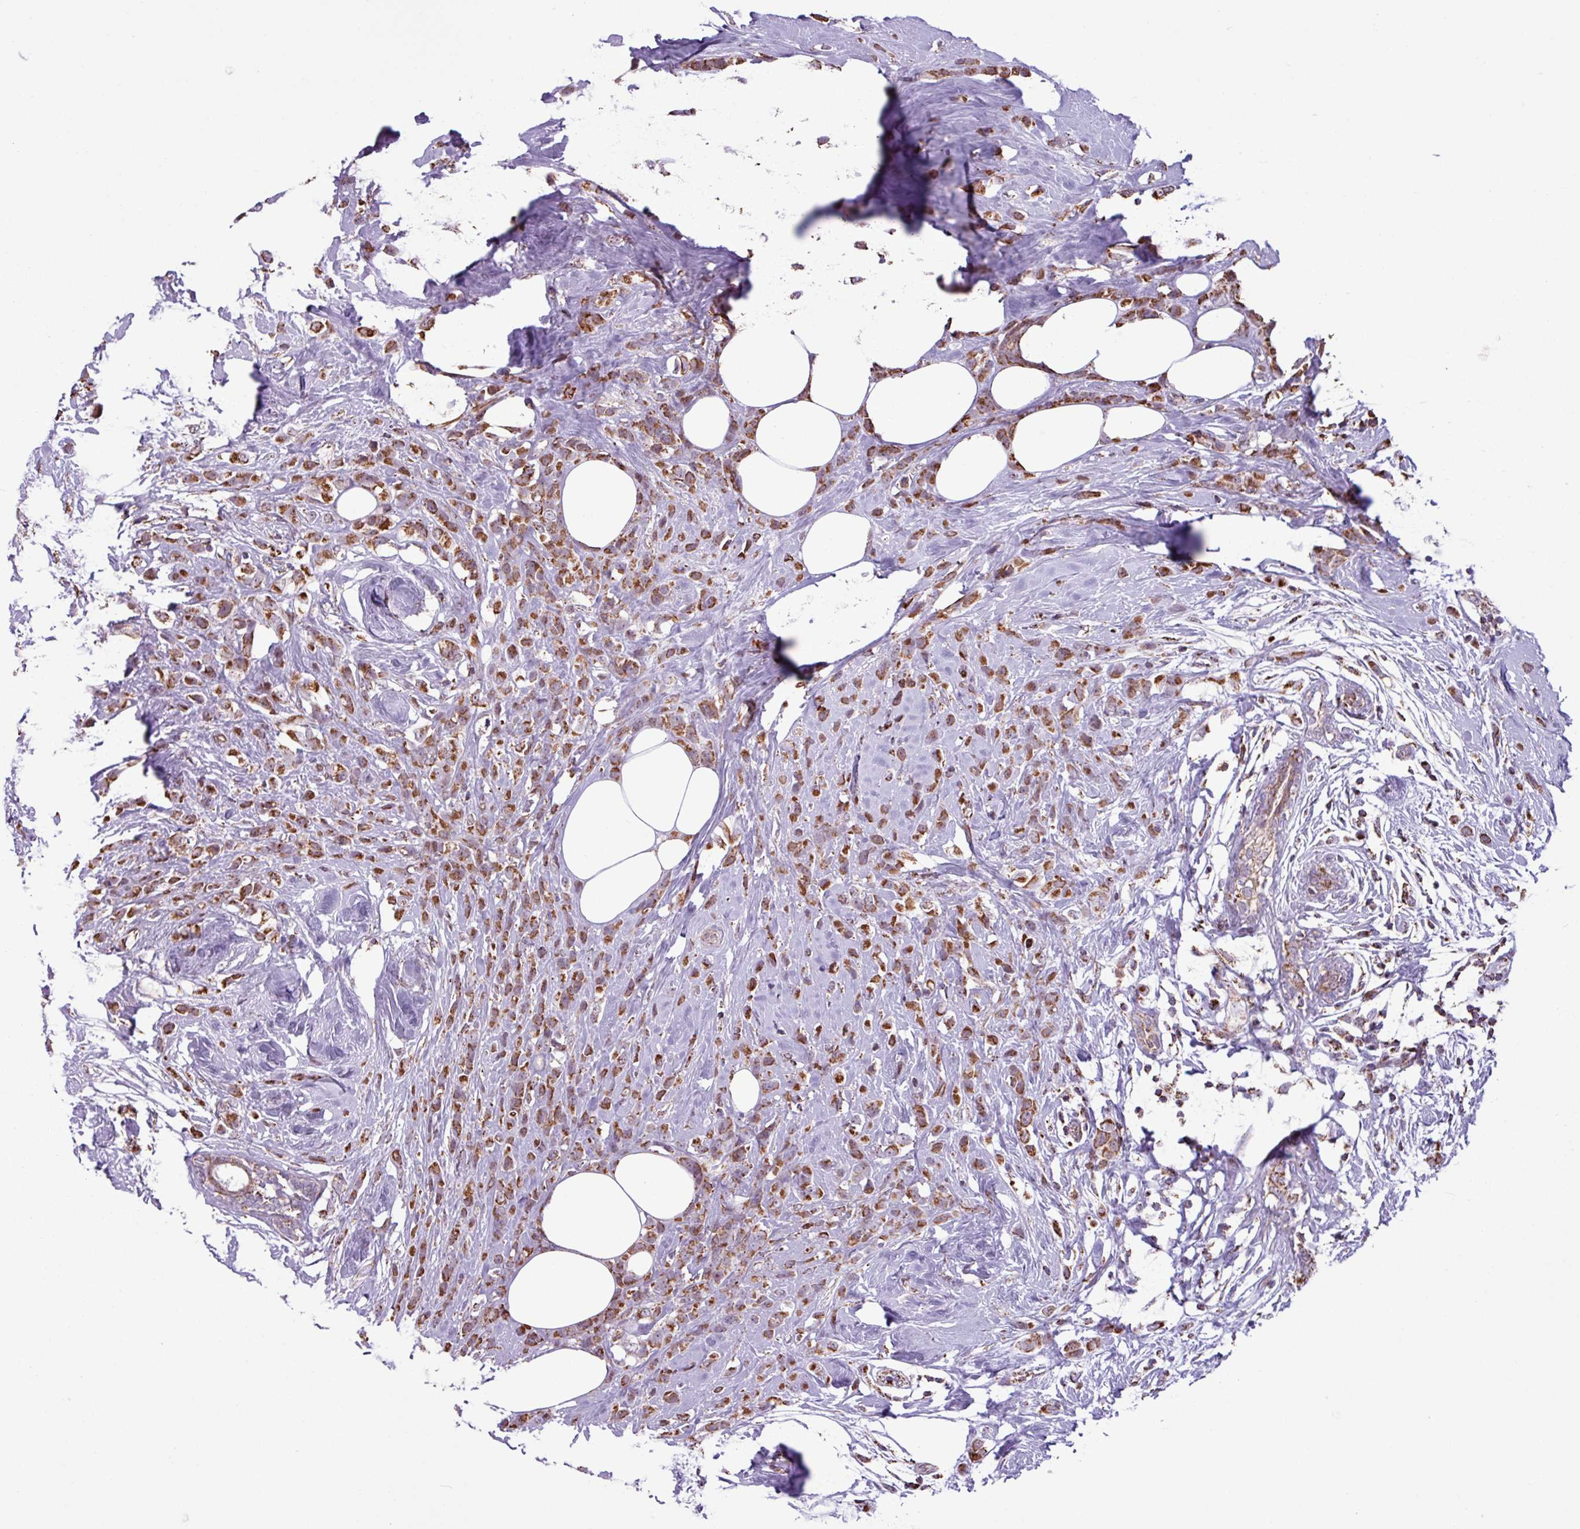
{"staining": {"intensity": "strong", "quantity": ">75%", "location": "cytoplasmic/membranous"}, "tissue": "breast cancer", "cell_type": "Tumor cells", "image_type": "cancer", "snomed": [{"axis": "morphology", "description": "Duct carcinoma"}, {"axis": "topography", "description": "Breast"}], "caption": "A brown stain highlights strong cytoplasmic/membranous staining of a protein in human breast cancer (invasive ductal carcinoma) tumor cells.", "gene": "ALG8", "patient": {"sex": "female", "age": 80}}